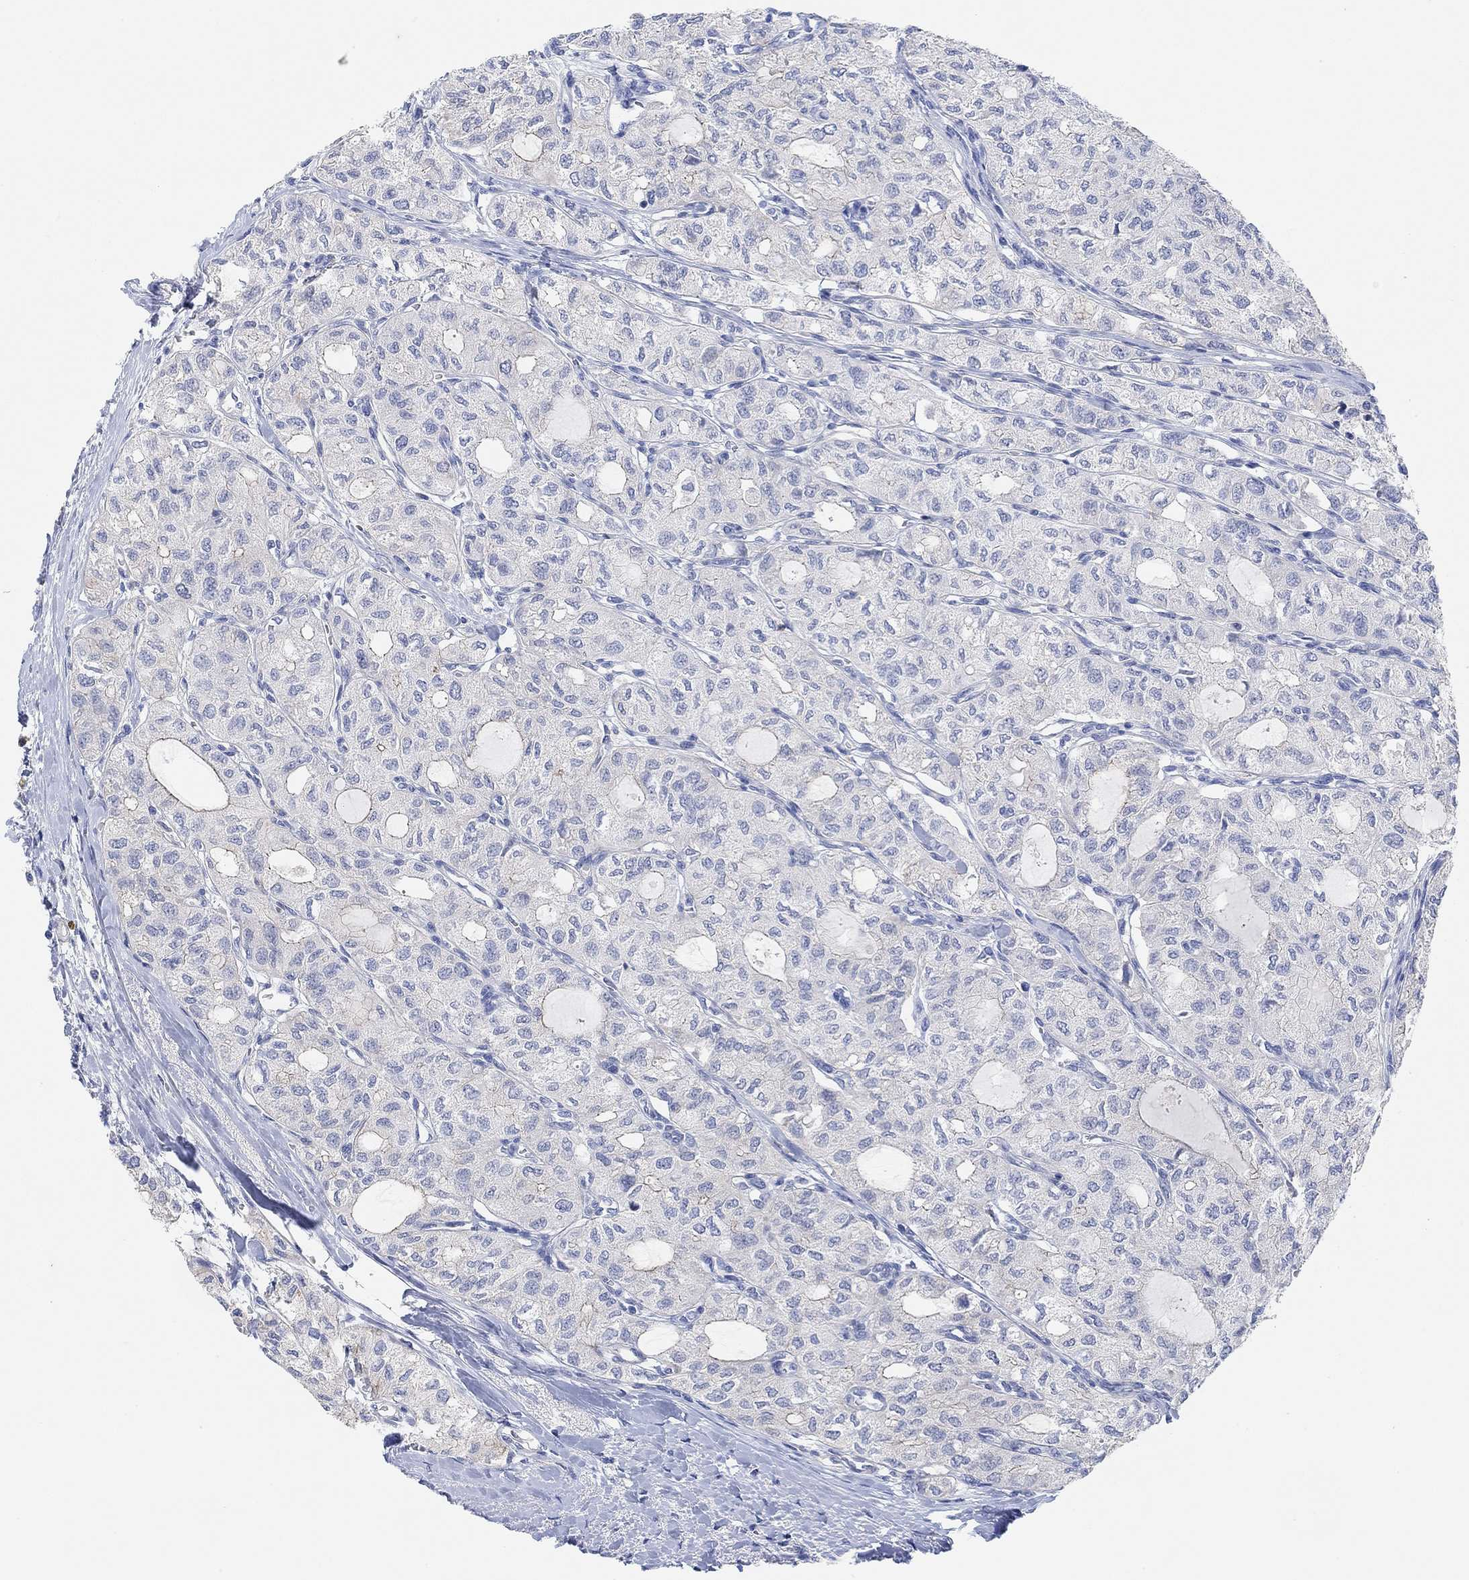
{"staining": {"intensity": "negative", "quantity": "none", "location": "none"}, "tissue": "thyroid cancer", "cell_type": "Tumor cells", "image_type": "cancer", "snomed": [{"axis": "morphology", "description": "Follicular adenoma carcinoma, NOS"}, {"axis": "topography", "description": "Thyroid gland"}], "caption": "There is no significant positivity in tumor cells of follicular adenoma carcinoma (thyroid).", "gene": "RGS1", "patient": {"sex": "male", "age": 75}}